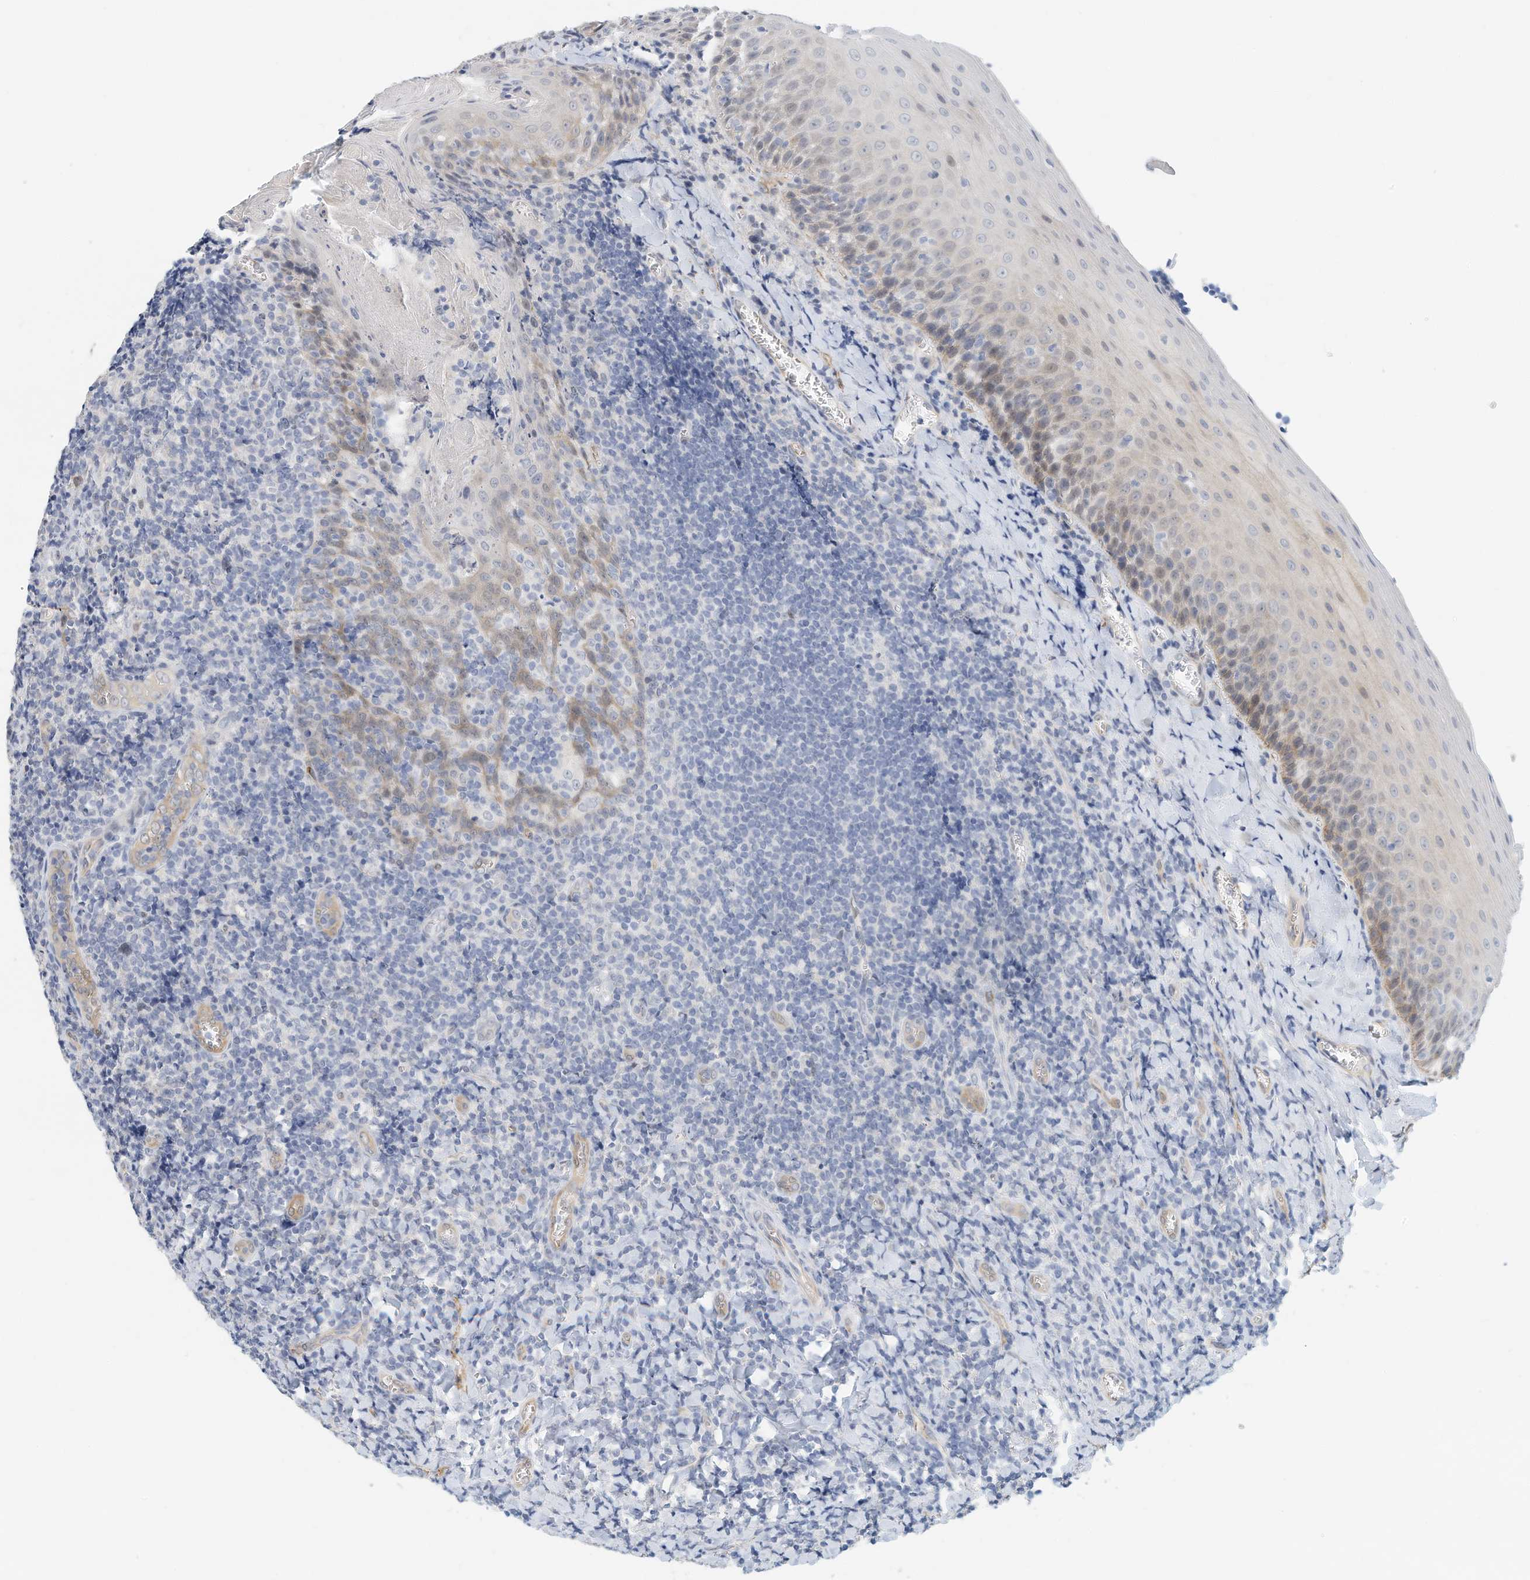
{"staining": {"intensity": "negative", "quantity": "none", "location": "none"}, "tissue": "tonsil", "cell_type": "Germinal center cells", "image_type": "normal", "snomed": [{"axis": "morphology", "description": "Normal tissue, NOS"}, {"axis": "topography", "description": "Tonsil"}], "caption": "Immunohistochemistry (IHC) image of benign tonsil: human tonsil stained with DAB (3,3'-diaminobenzidine) exhibits no significant protein expression in germinal center cells. (DAB (3,3'-diaminobenzidine) immunohistochemistry (IHC) with hematoxylin counter stain).", "gene": "ARHGAP28", "patient": {"sex": "male", "age": 27}}